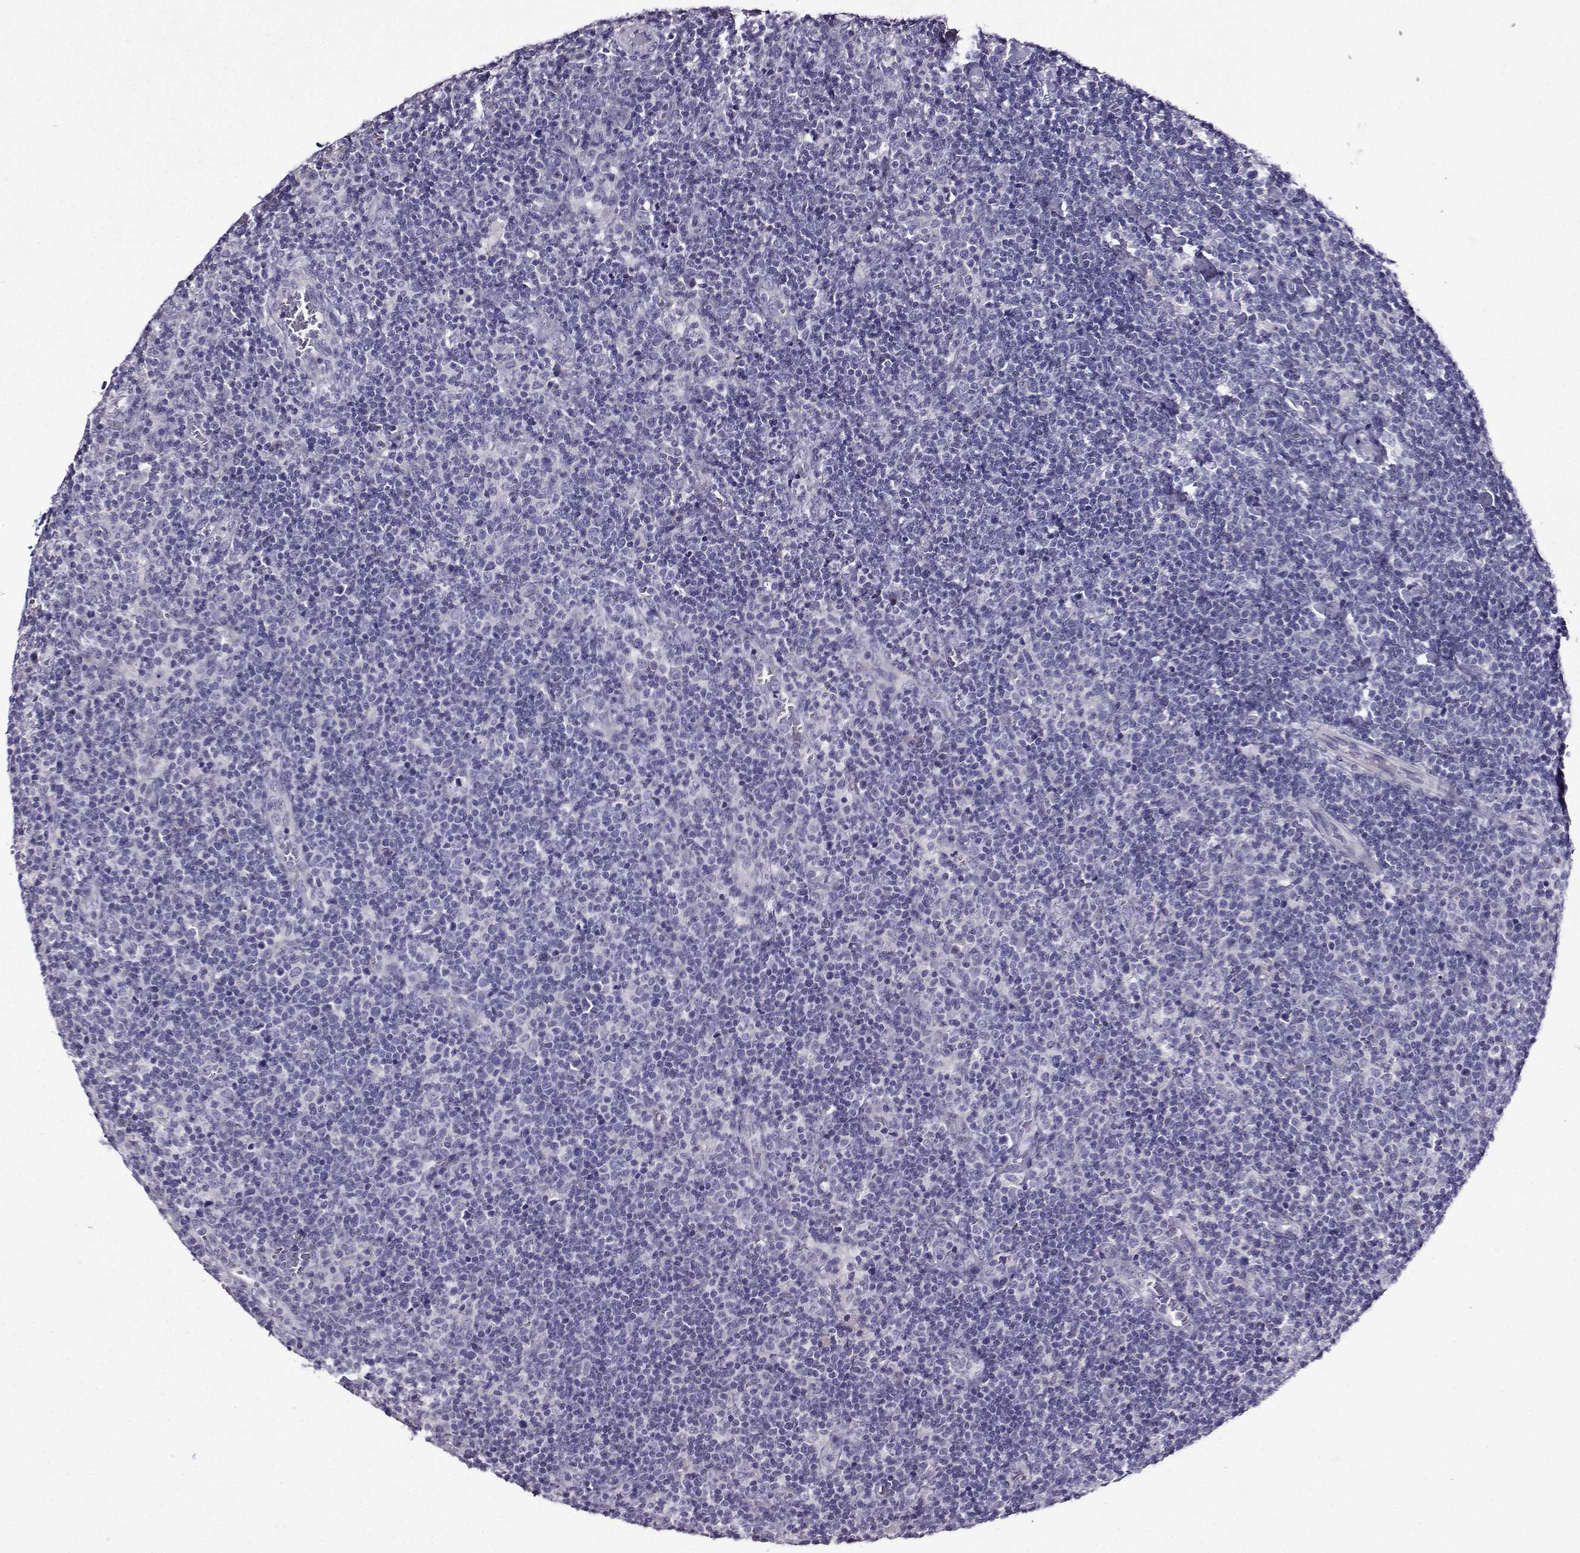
{"staining": {"intensity": "negative", "quantity": "none", "location": "none"}, "tissue": "lymphoma", "cell_type": "Tumor cells", "image_type": "cancer", "snomed": [{"axis": "morphology", "description": "Malignant lymphoma, non-Hodgkin's type, High grade"}, {"axis": "topography", "description": "Lymph node"}], "caption": "The photomicrograph demonstrates no significant expression in tumor cells of high-grade malignant lymphoma, non-Hodgkin's type.", "gene": "TMEM266", "patient": {"sex": "male", "age": 61}}